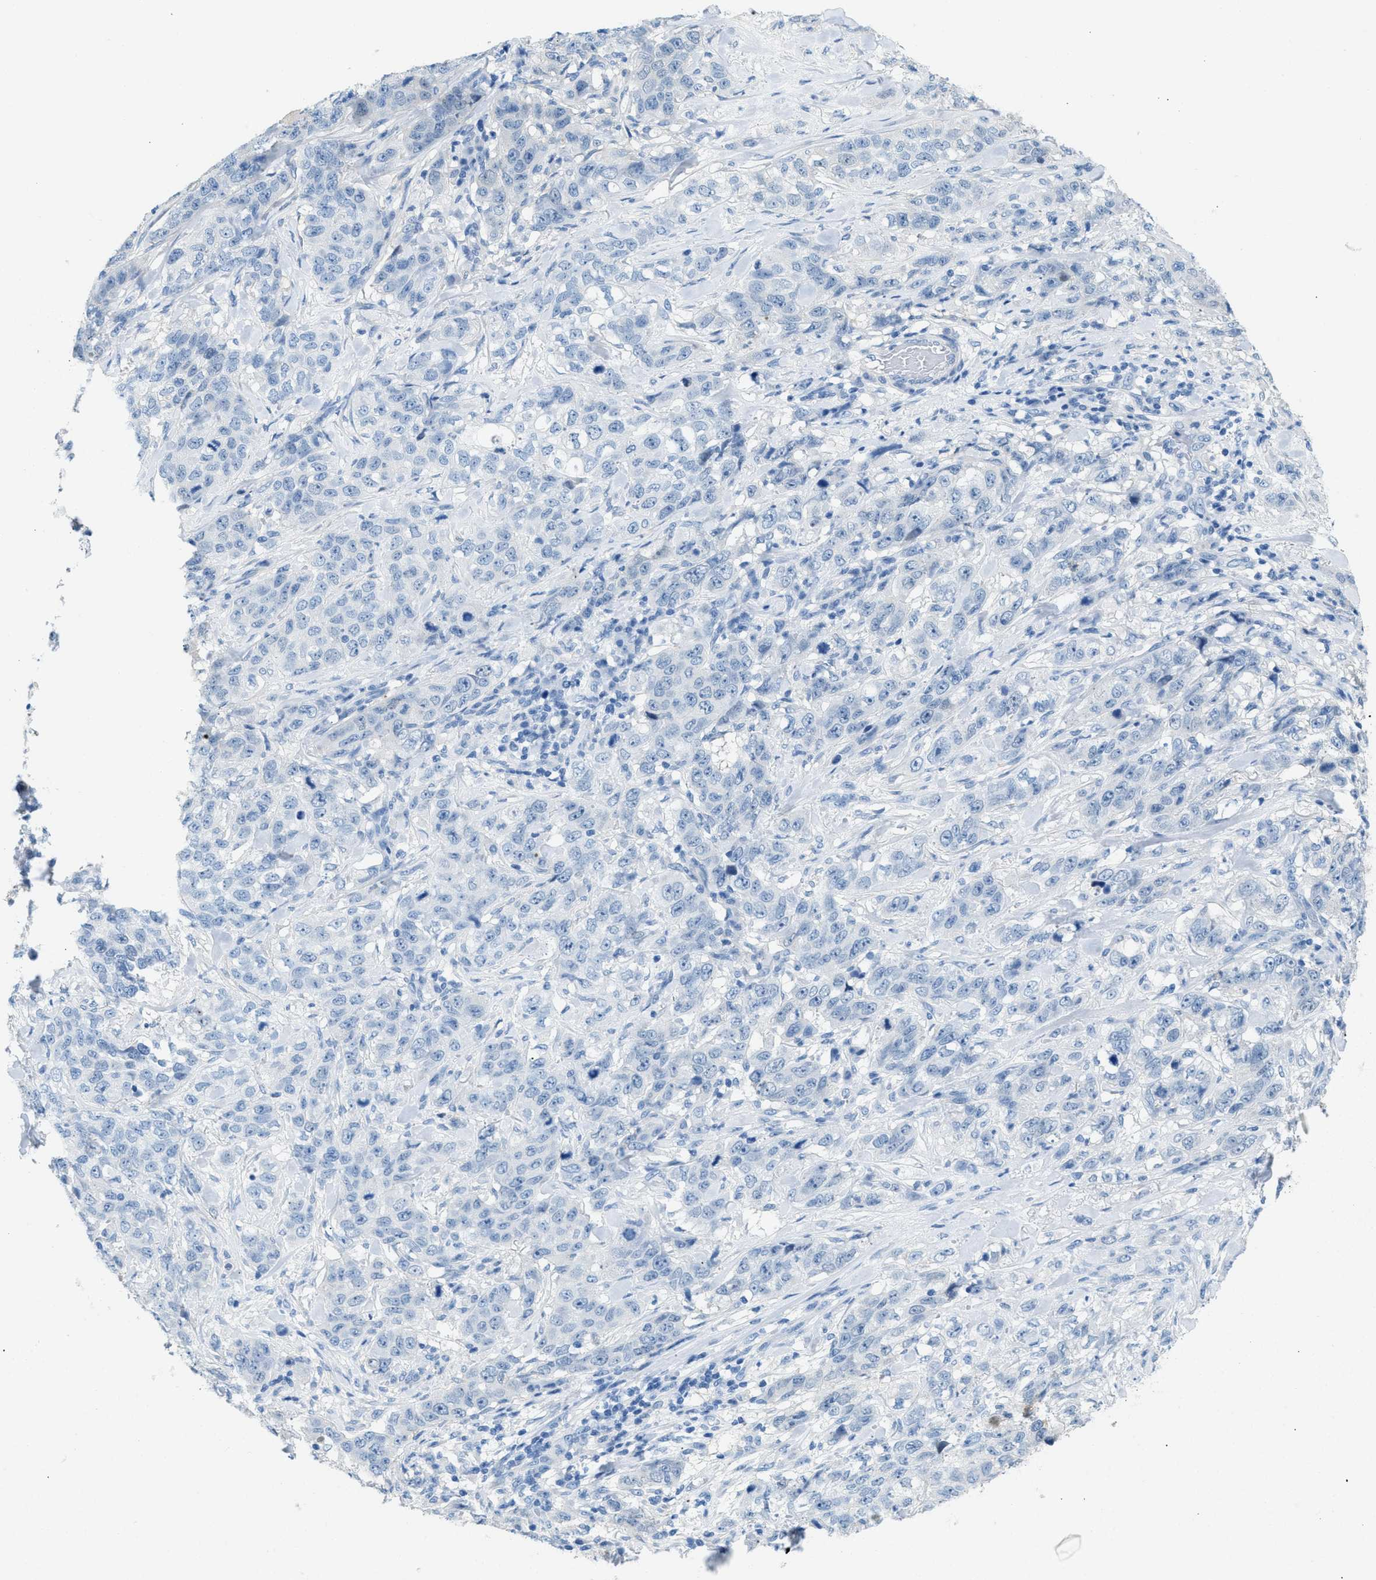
{"staining": {"intensity": "negative", "quantity": "none", "location": "none"}, "tissue": "stomach cancer", "cell_type": "Tumor cells", "image_type": "cancer", "snomed": [{"axis": "morphology", "description": "Adenocarcinoma, NOS"}, {"axis": "topography", "description": "Stomach"}], "caption": "DAB (3,3'-diaminobenzidine) immunohistochemical staining of stomach adenocarcinoma shows no significant expression in tumor cells.", "gene": "SPAM1", "patient": {"sex": "male", "age": 48}}